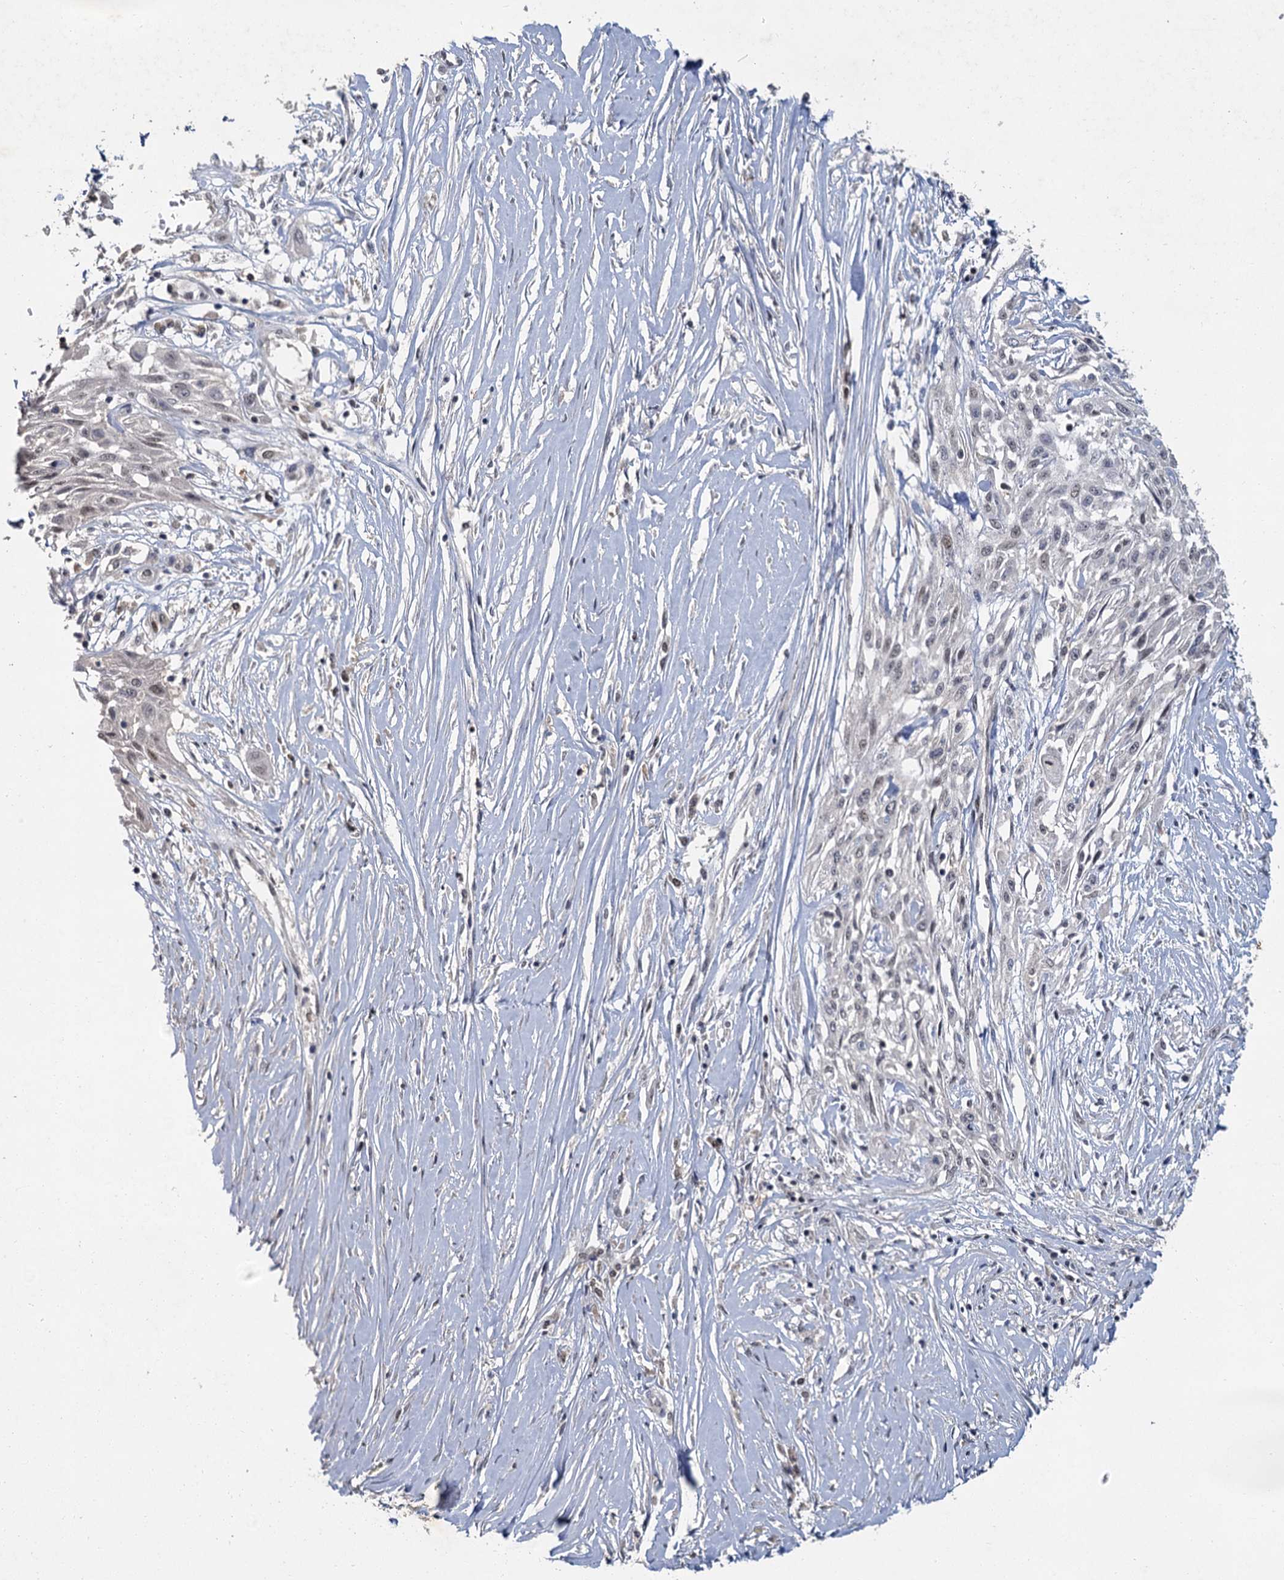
{"staining": {"intensity": "negative", "quantity": "none", "location": "none"}, "tissue": "skin cancer", "cell_type": "Tumor cells", "image_type": "cancer", "snomed": [{"axis": "morphology", "description": "Squamous cell carcinoma, NOS"}, {"axis": "morphology", "description": "Squamous cell carcinoma, metastatic, NOS"}, {"axis": "topography", "description": "Skin"}, {"axis": "topography", "description": "Lymph node"}], "caption": "Skin cancer was stained to show a protein in brown. There is no significant positivity in tumor cells. (Immunohistochemistry, brightfield microscopy, high magnification).", "gene": "MUCL1", "patient": {"sex": "male", "age": 75}}